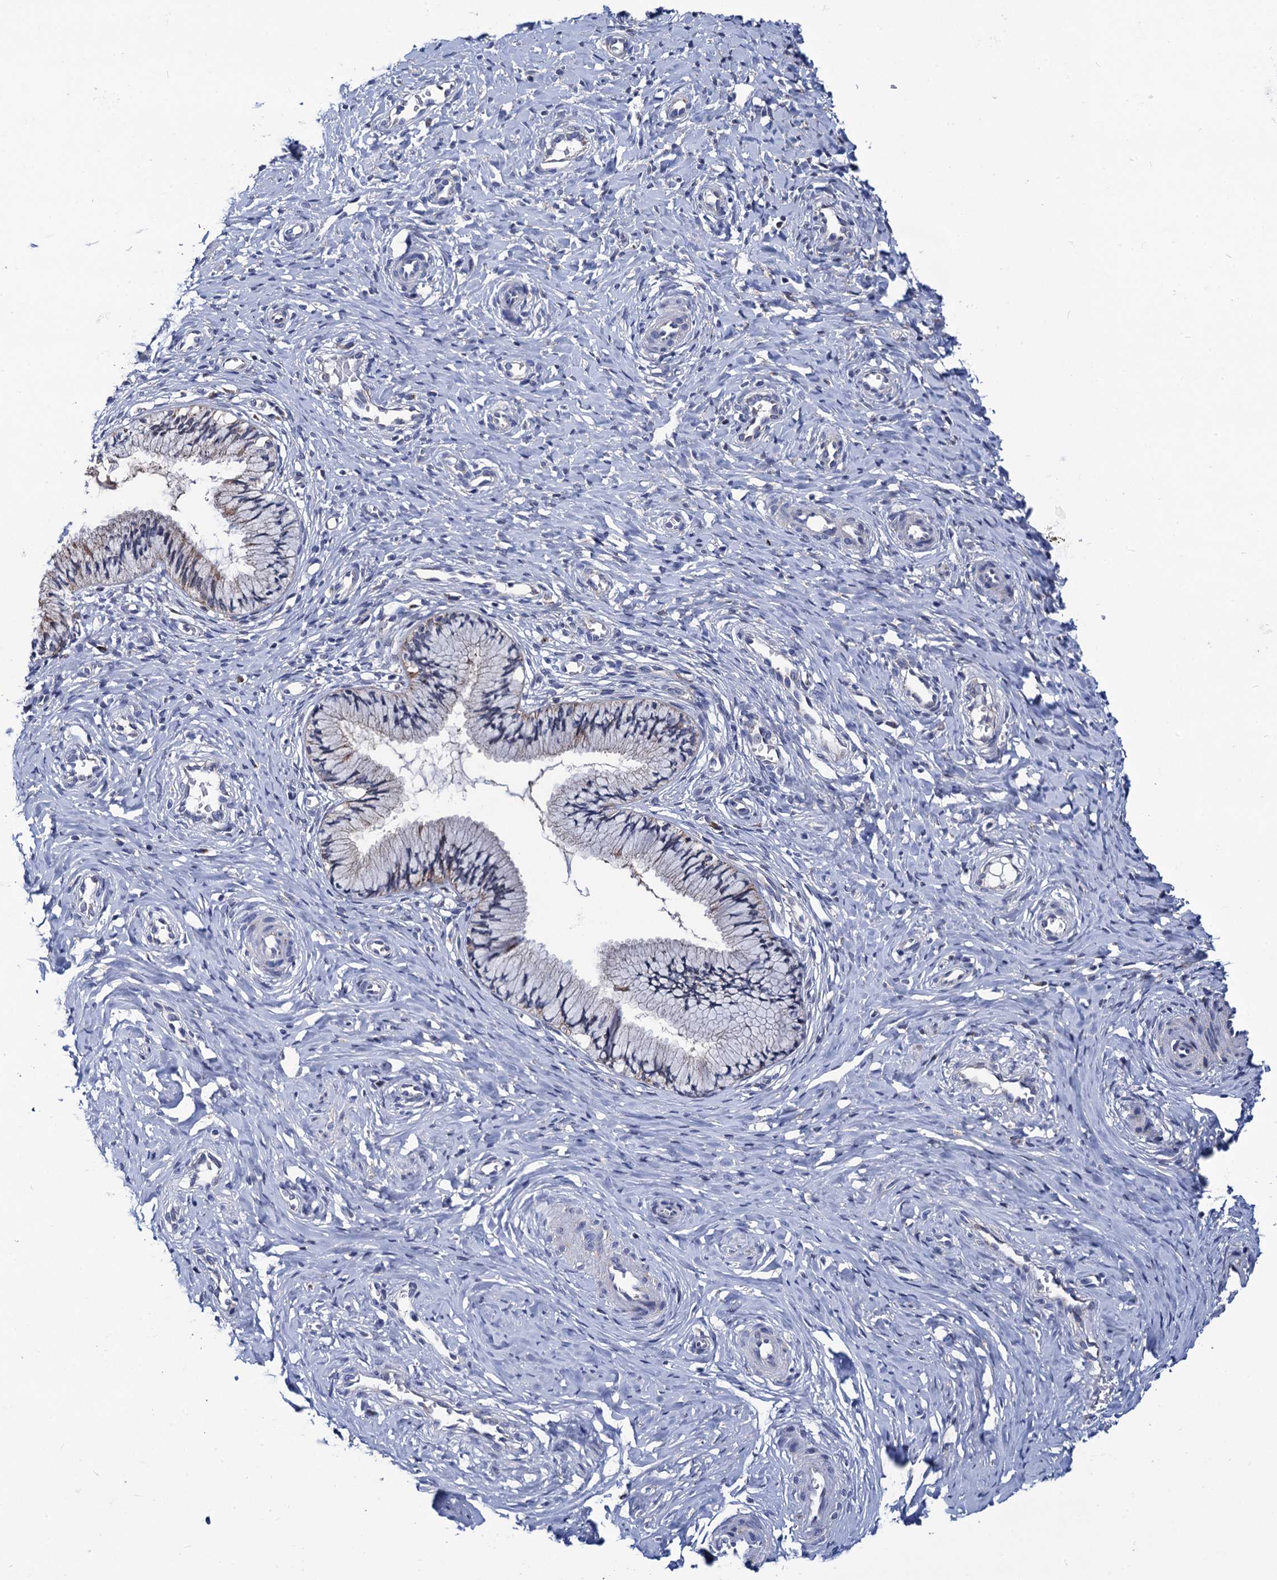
{"staining": {"intensity": "moderate", "quantity": "<25%", "location": "cytoplasmic/membranous"}, "tissue": "cervix", "cell_type": "Glandular cells", "image_type": "normal", "snomed": [{"axis": "morphology", "description": "Normal tissue, NOS"}, {"axis": "topography", "description": "Cervix"}], "caption": "IHC staining of unremarkable cervix, which demonstrates low levels of moderate cytoplasmic/membranous staining in approximately <25% of glandular cells indicating moderate cytoplasmic/membranous protein expression. The staining was performed using DAB (brown) for protein detection and nuclei were counterstained in hematoxylin (blue).", "gene": "PTCD3", "patient": {"sex": "female", "age": 27}}